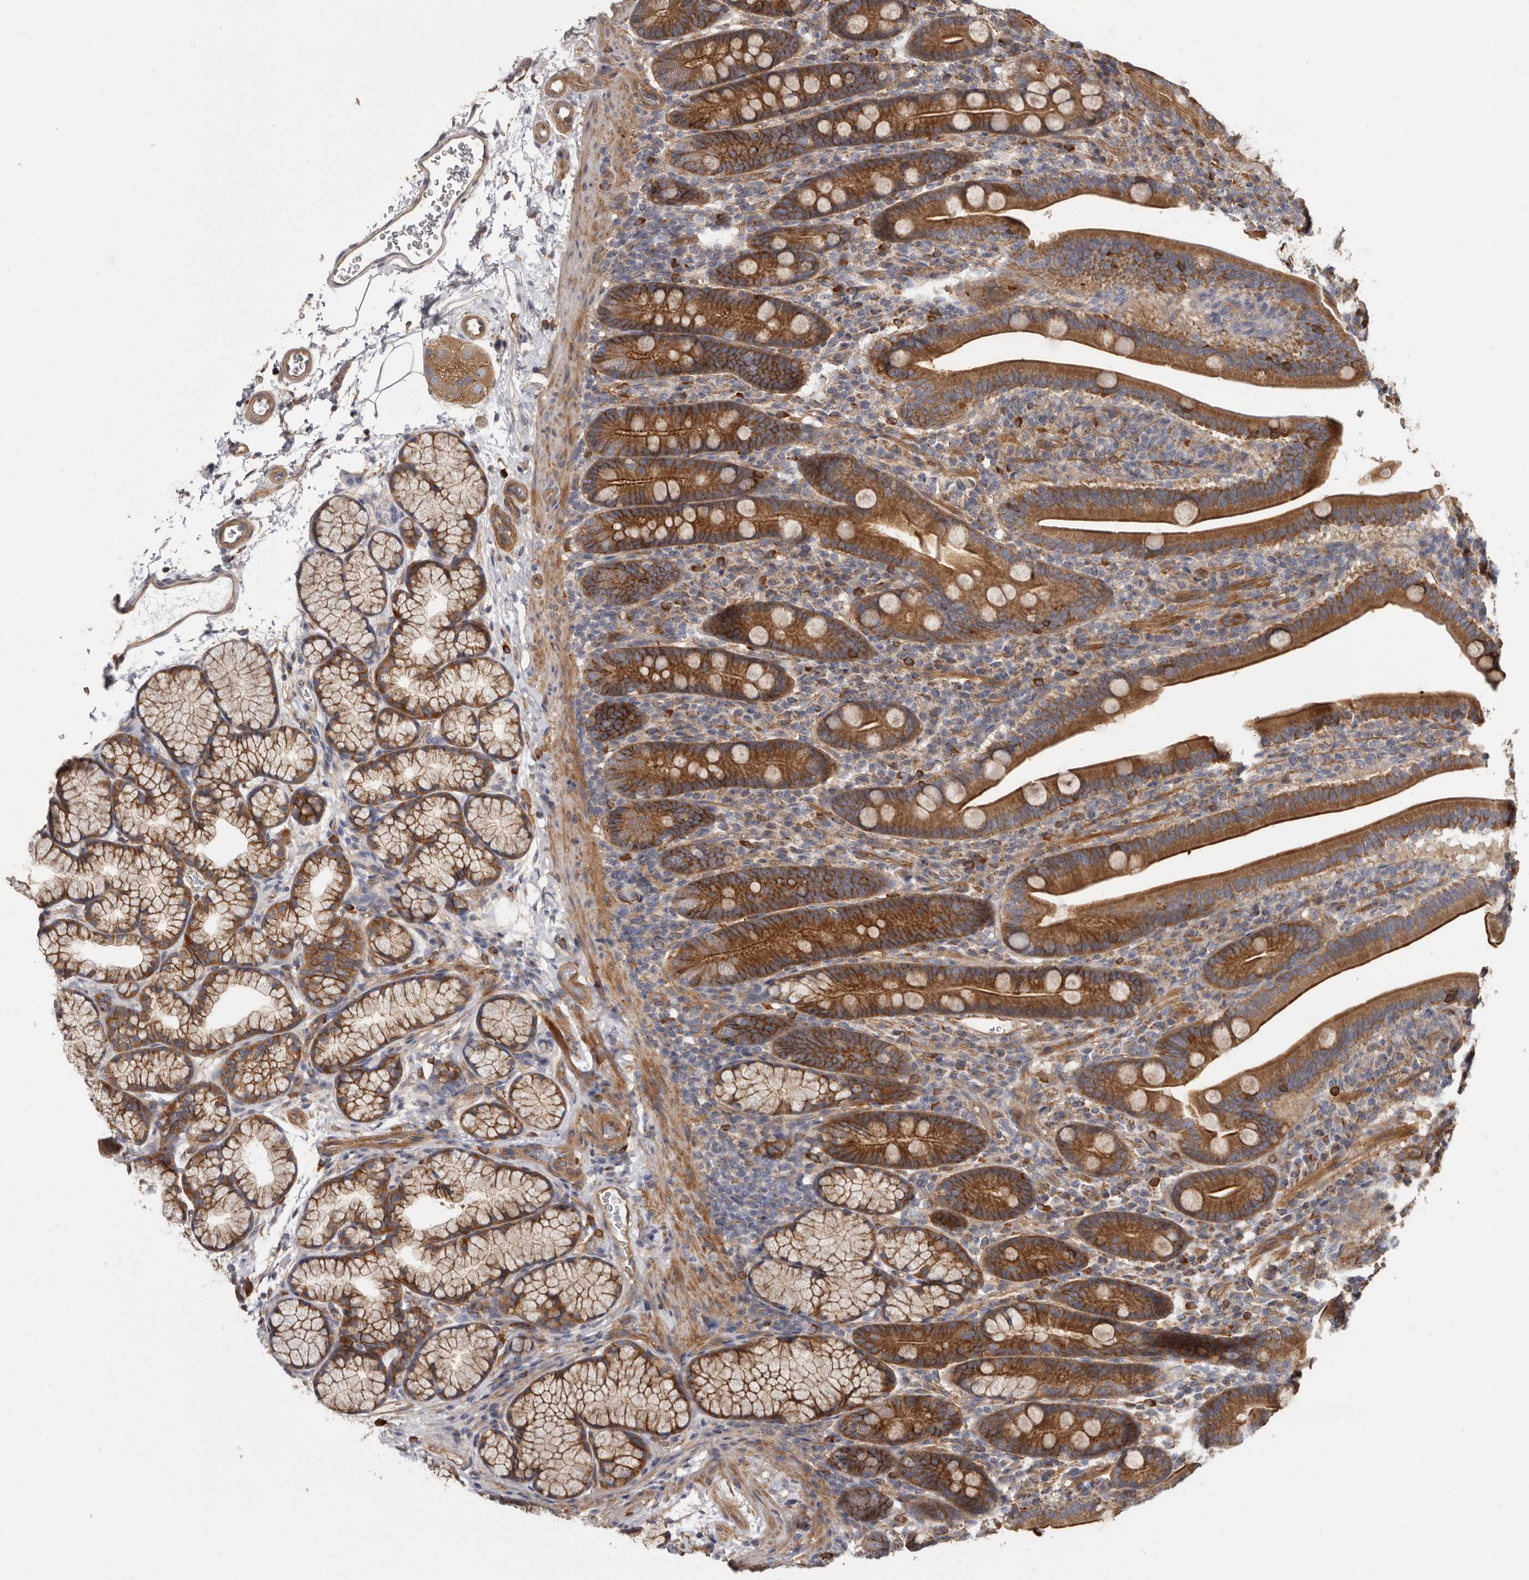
{"staining": {"intensity": "strong", "quantity": ">75%", "location": "cytoplasmic/membranous"}, "tissue": "duodenum", "cell_type": "Glandular cells", "image_type": "normal", "snomed": [{"axis": "morphology", "description": "Normal tissue, NOS"}, {"axis": "topography", "description": "Duodenum"}], "caption": "High-magnification brightfield microscopy of benign duodenum stained with DAB (3,3'-diaminobenzidine) (brown) and counterstained with hematoxylin (blue). glandular cells exhibit strong cytoplasmic/membranous staining is identified in approximately>75% of cells.", "gene": "ENAH", "patient": {"sex": "male", "age": 35}}